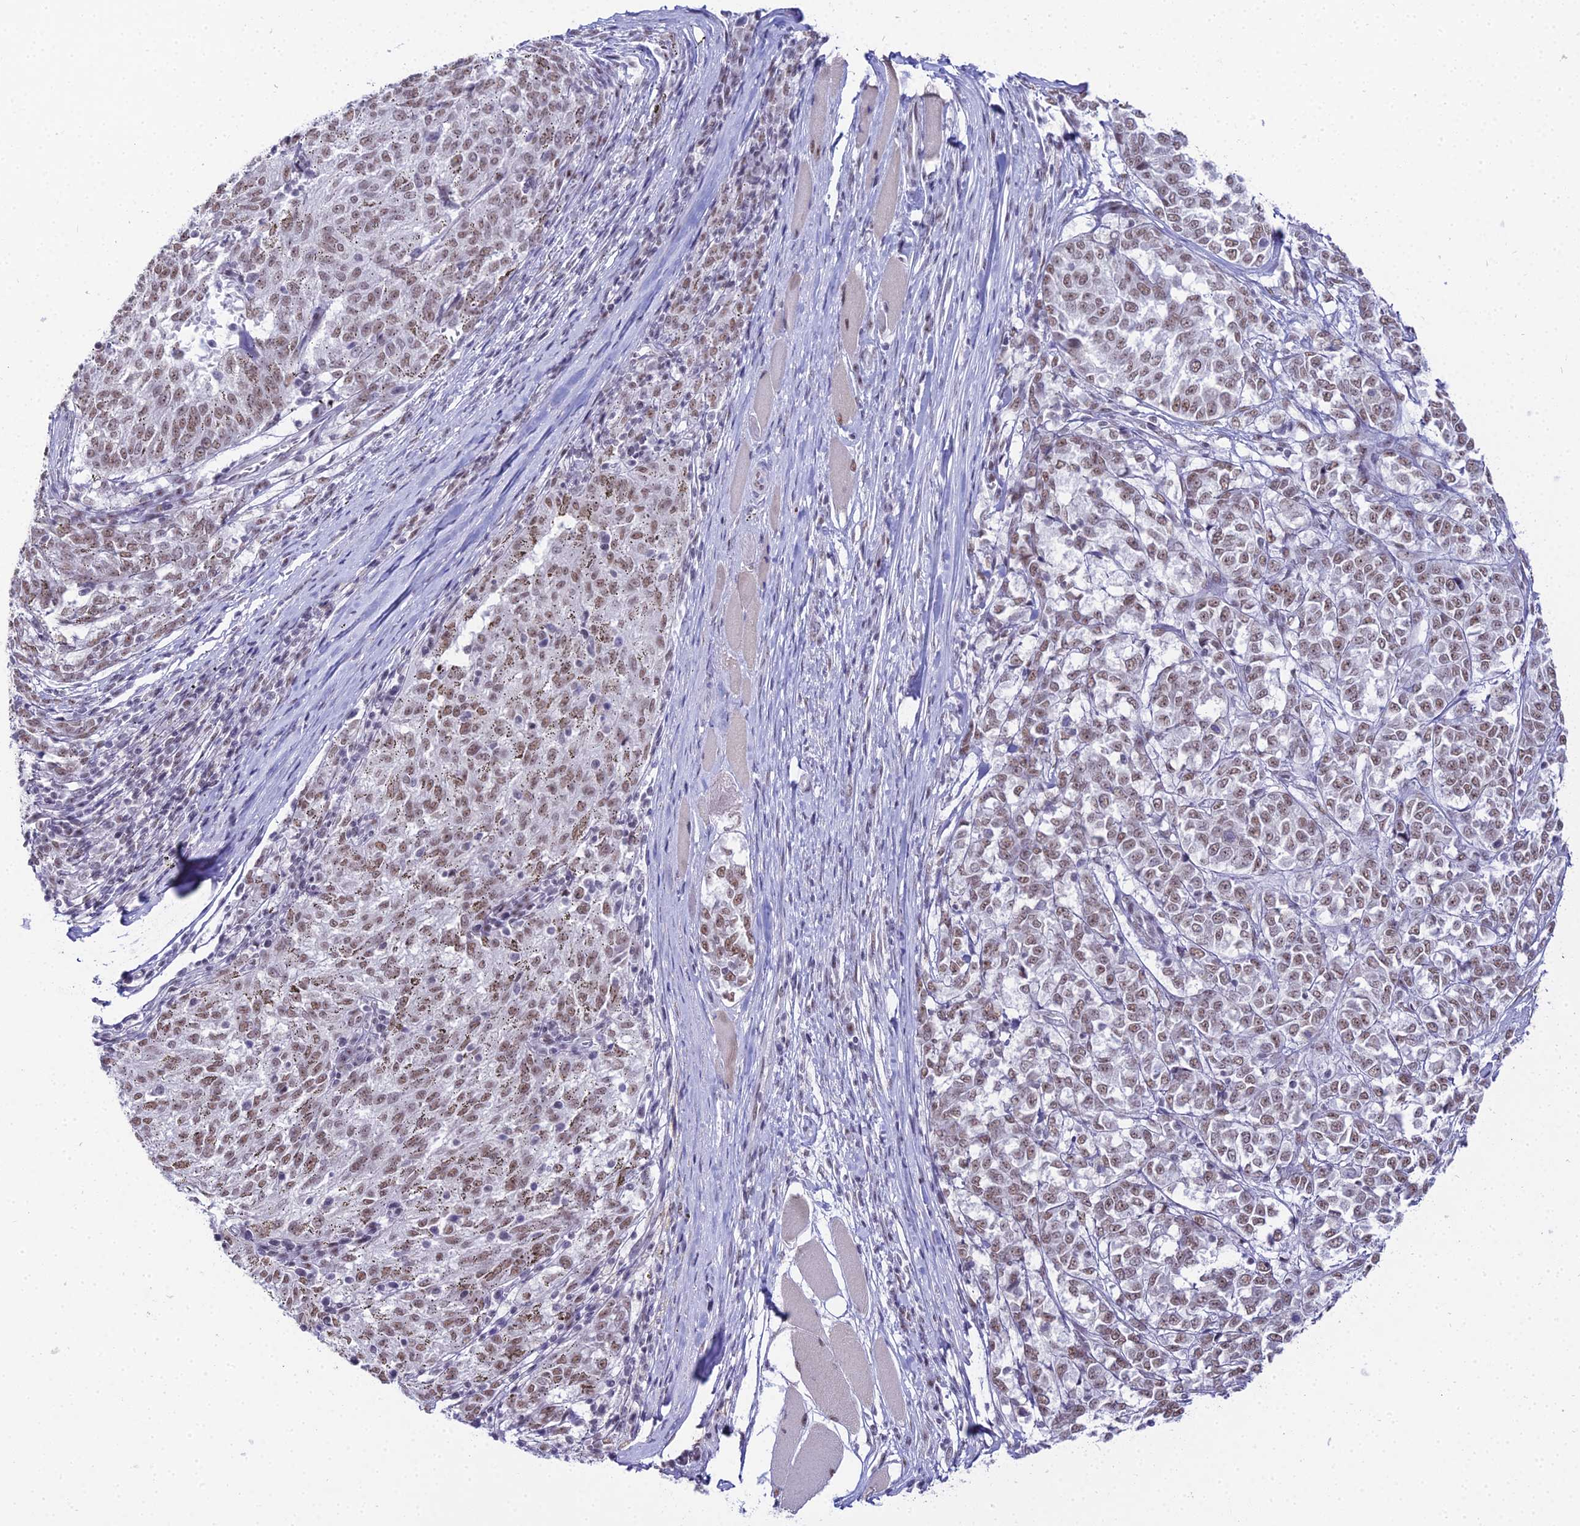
{"staining": {"intensity": "weak", "quantity": ">75%", "location": "nuclear"}, "tissue": "melanoma", "cell_type": "Tumor cells", "image_type": "cancer", "snomed": [{"axis": "morphology", "description": "Malignant melanoma, NOS"}, {"axis": "topography", "description": "Skin"}], "caption": "An image showing weak nuclear positivity in about >75% of tumor cells in malignant melanoma, as visualized by brown immunohistochemical staining.", "gene": "RBM12", "patient": {"sex": "female", "age": 72}}